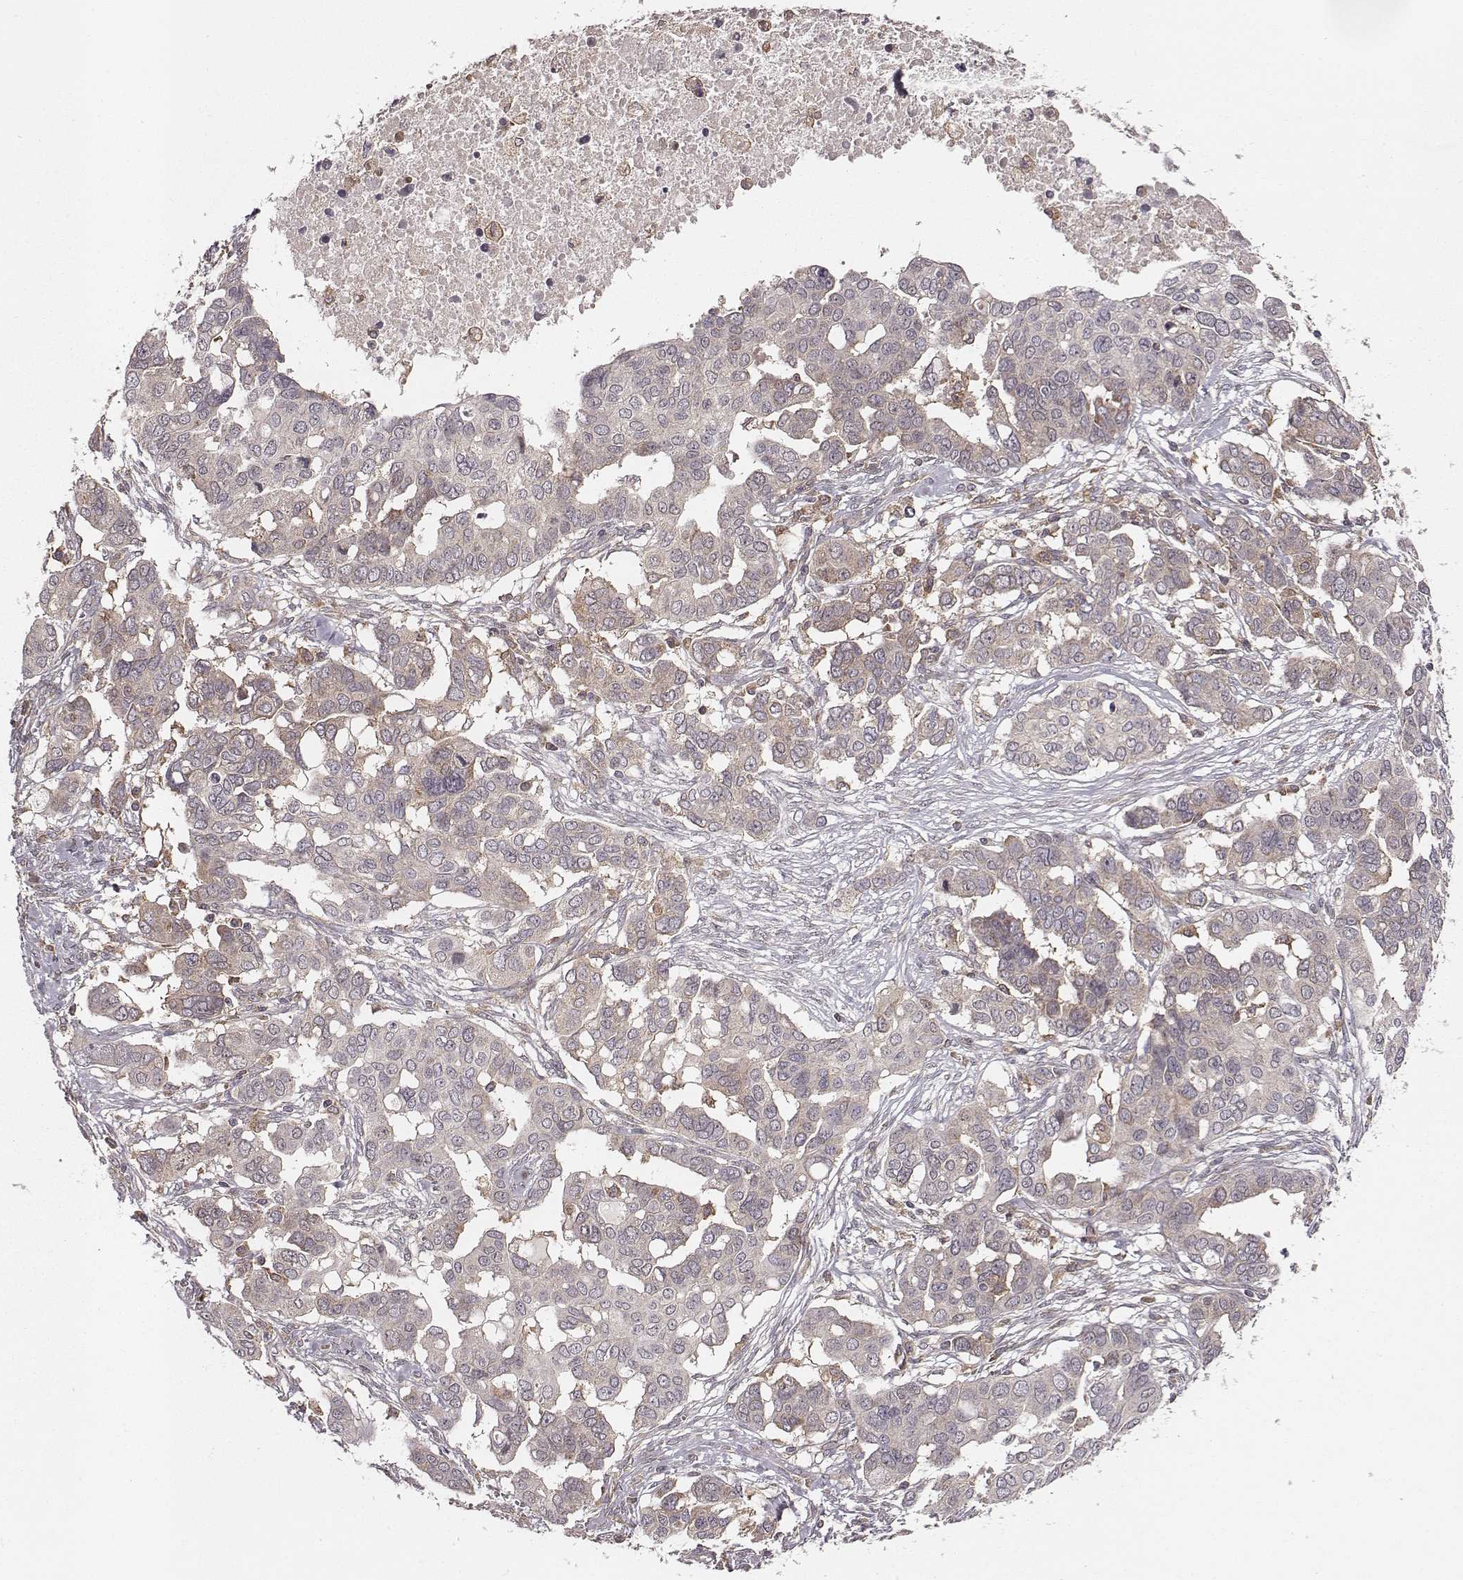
{"staining": {"intensity": "weak", "quantity": ">75%", "location": "cytoplasmic/membranous"}, "tissue": "ovarian cancer", "cell_type": "Tumor cells", "image_type": "cancer", "snomed": [{"axis": "morphology", "description": "Carcinoma, endometroid"}, {"axis": "topography", "description": "Ovary"}], "caption": "Weak cytoplasmic/membranous expression is appreciated in approximately >75% of tumor cells in endometroid carcinoma (ovarian).", "gene": "VPS26A", "patient": {"sex": "female", "age": 78}}